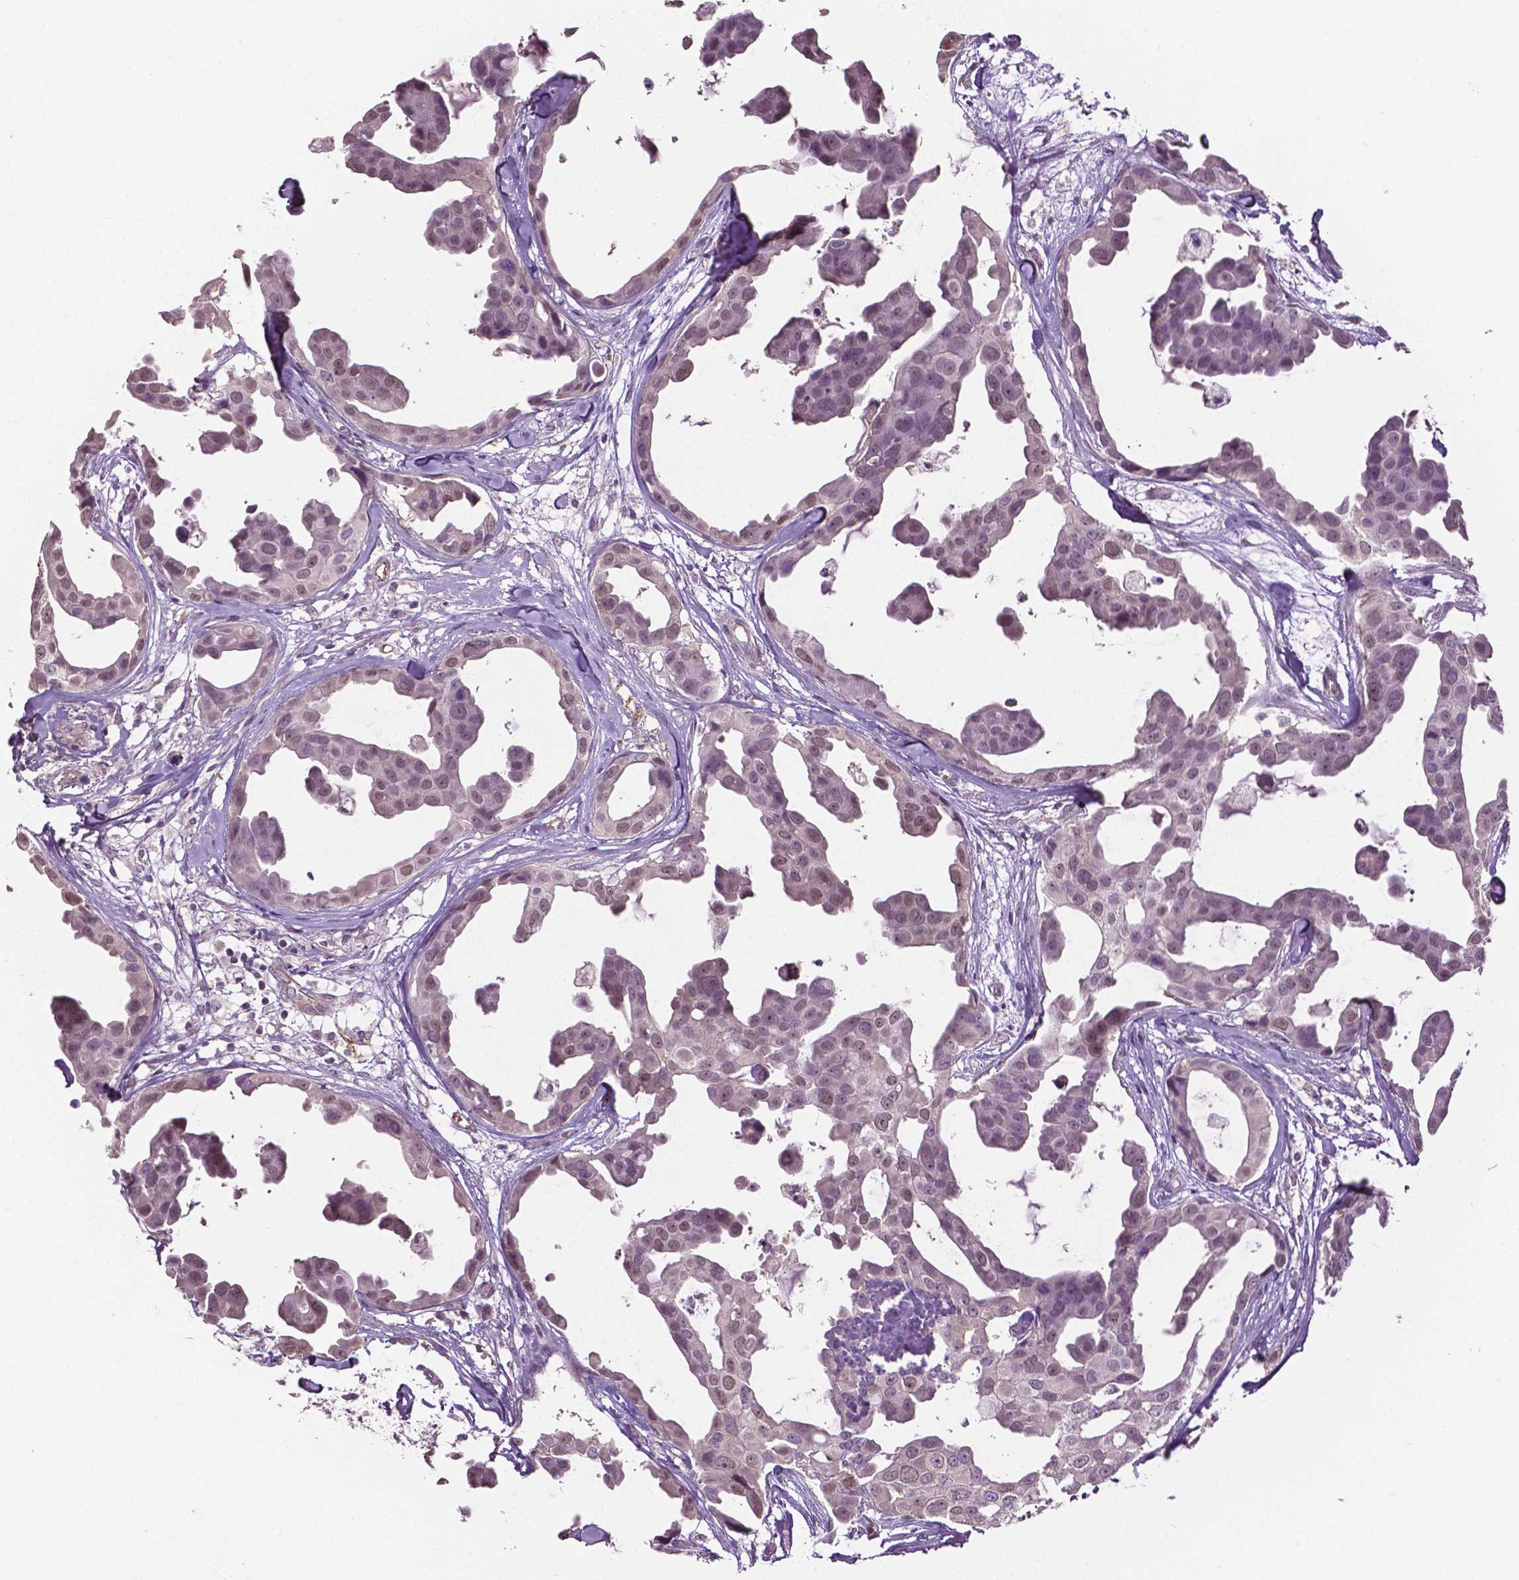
{"staining": {"intensity": "weak", "quantity": "25%-75%", "location": "nuclear"}, "tissue": "breast cancer", "cell_type": "Tumor cells", "image_type": "cancer", "snomed": [{"axis": "morphology", "description": "Duct carcinoma"}, {"axis": "topography", "description": "Breast"}], "caption": "Tumor cells display low levels of weak nuclear expression in about 25%-75% of cells in human invasive ductal carcinoma (breast). The protein is shown in brown color, while the nuclei are stained blue.", "gene": "PTPN5", "patient": {"sex": "female", "age": 38}}